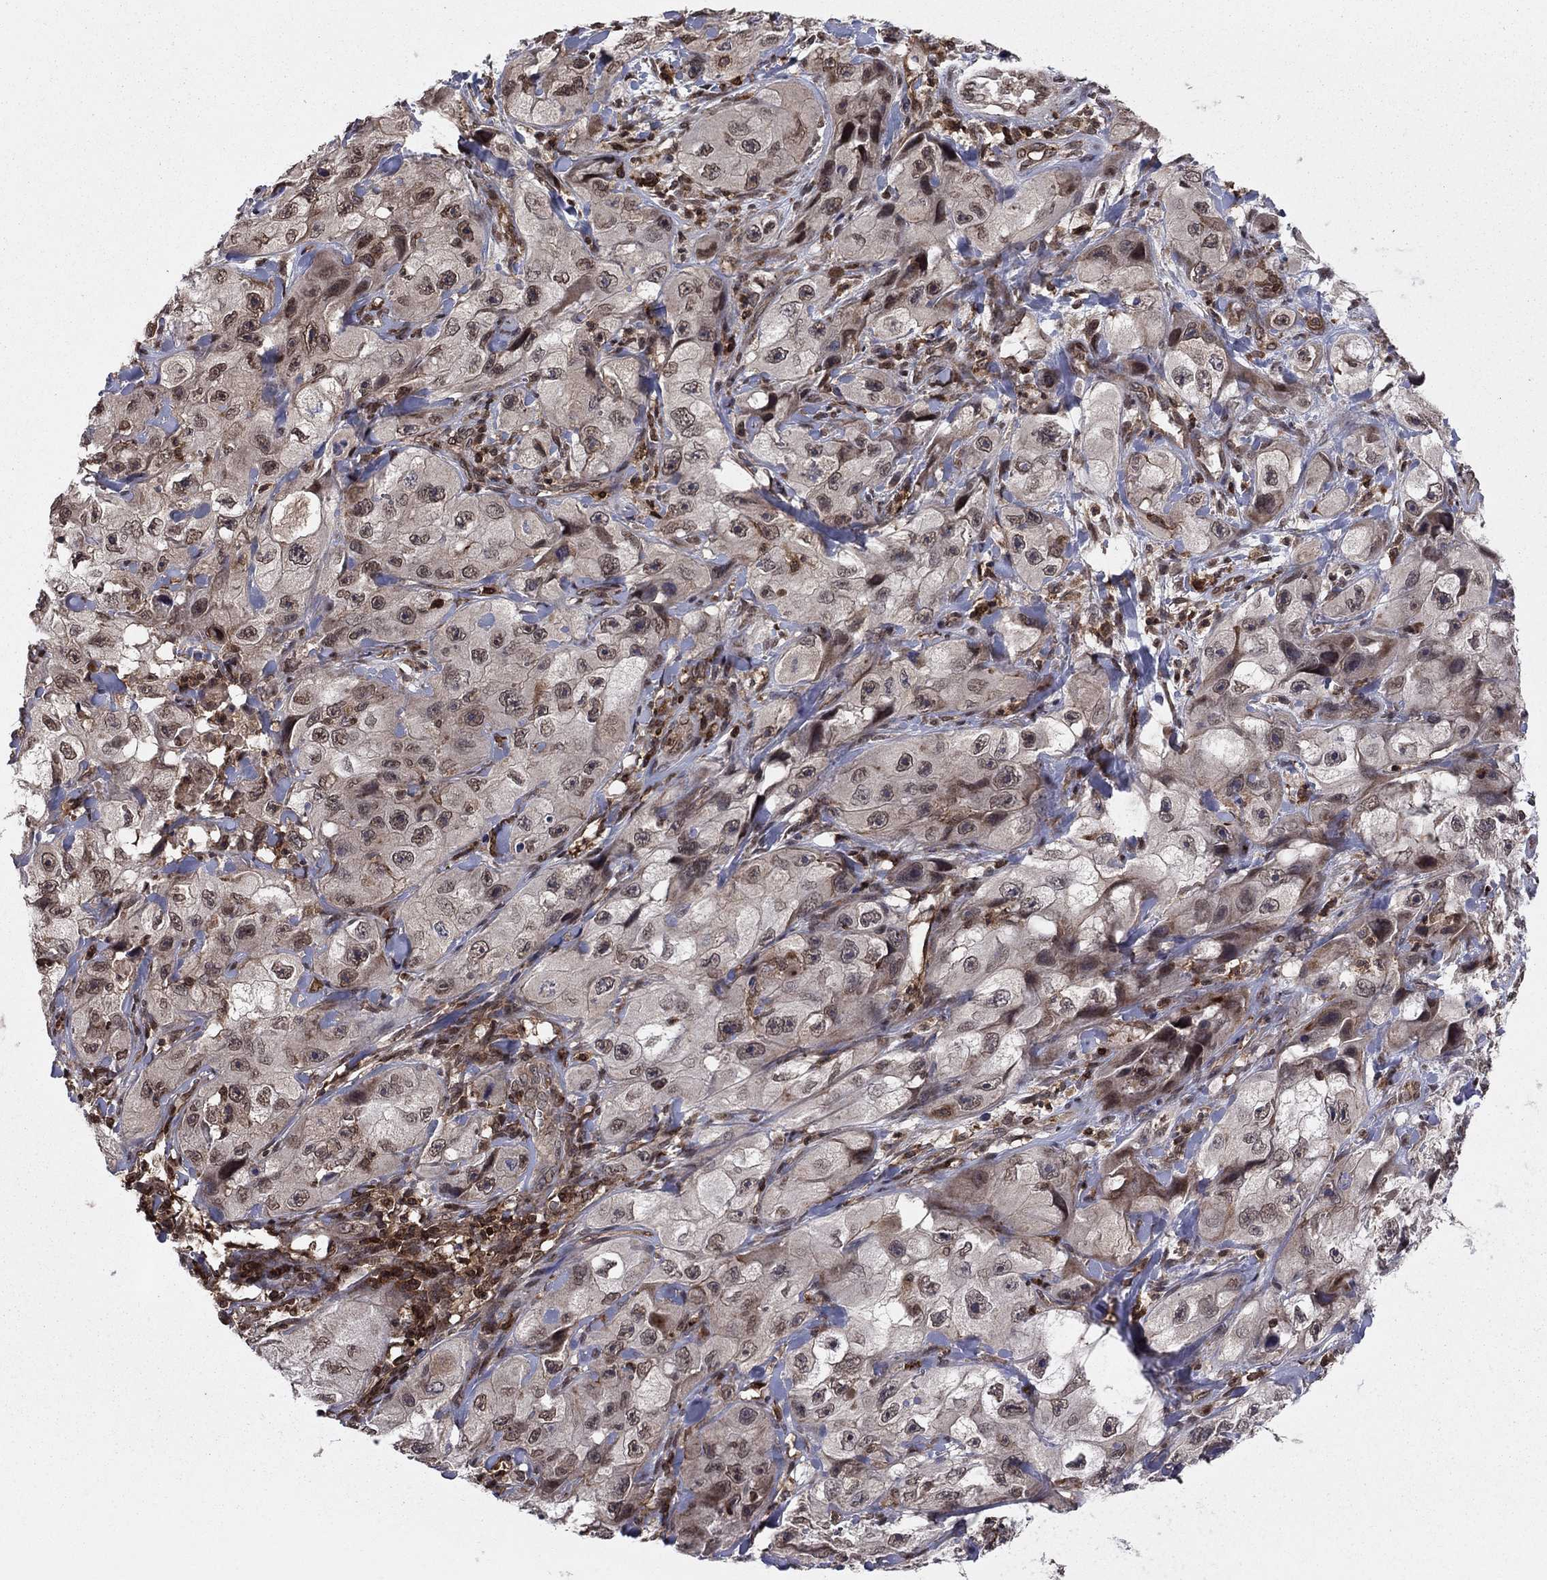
{"staining": {"intensity": "weak", "quantity": "<25%", "location": "nuclear"}, "tissue": "skin cancer", "cell_type": "Tumor cells", "image_type": "cancer", "snomed": [{"axis": "morphology", "description": "Squamous cell carcinoma, NOS"}, {"axis": "topography", "description": "Skin"}, {"axis": "topography", "description": "Subcutis"}], "caption": "Tumor cells show no significant protein staining in skin cancer. (DAB immunohistochemistry visualized using brightfield microscopy, high magnification).", "gene": "SSX2IP", "patient": {"sex": "male", "age": 73}}